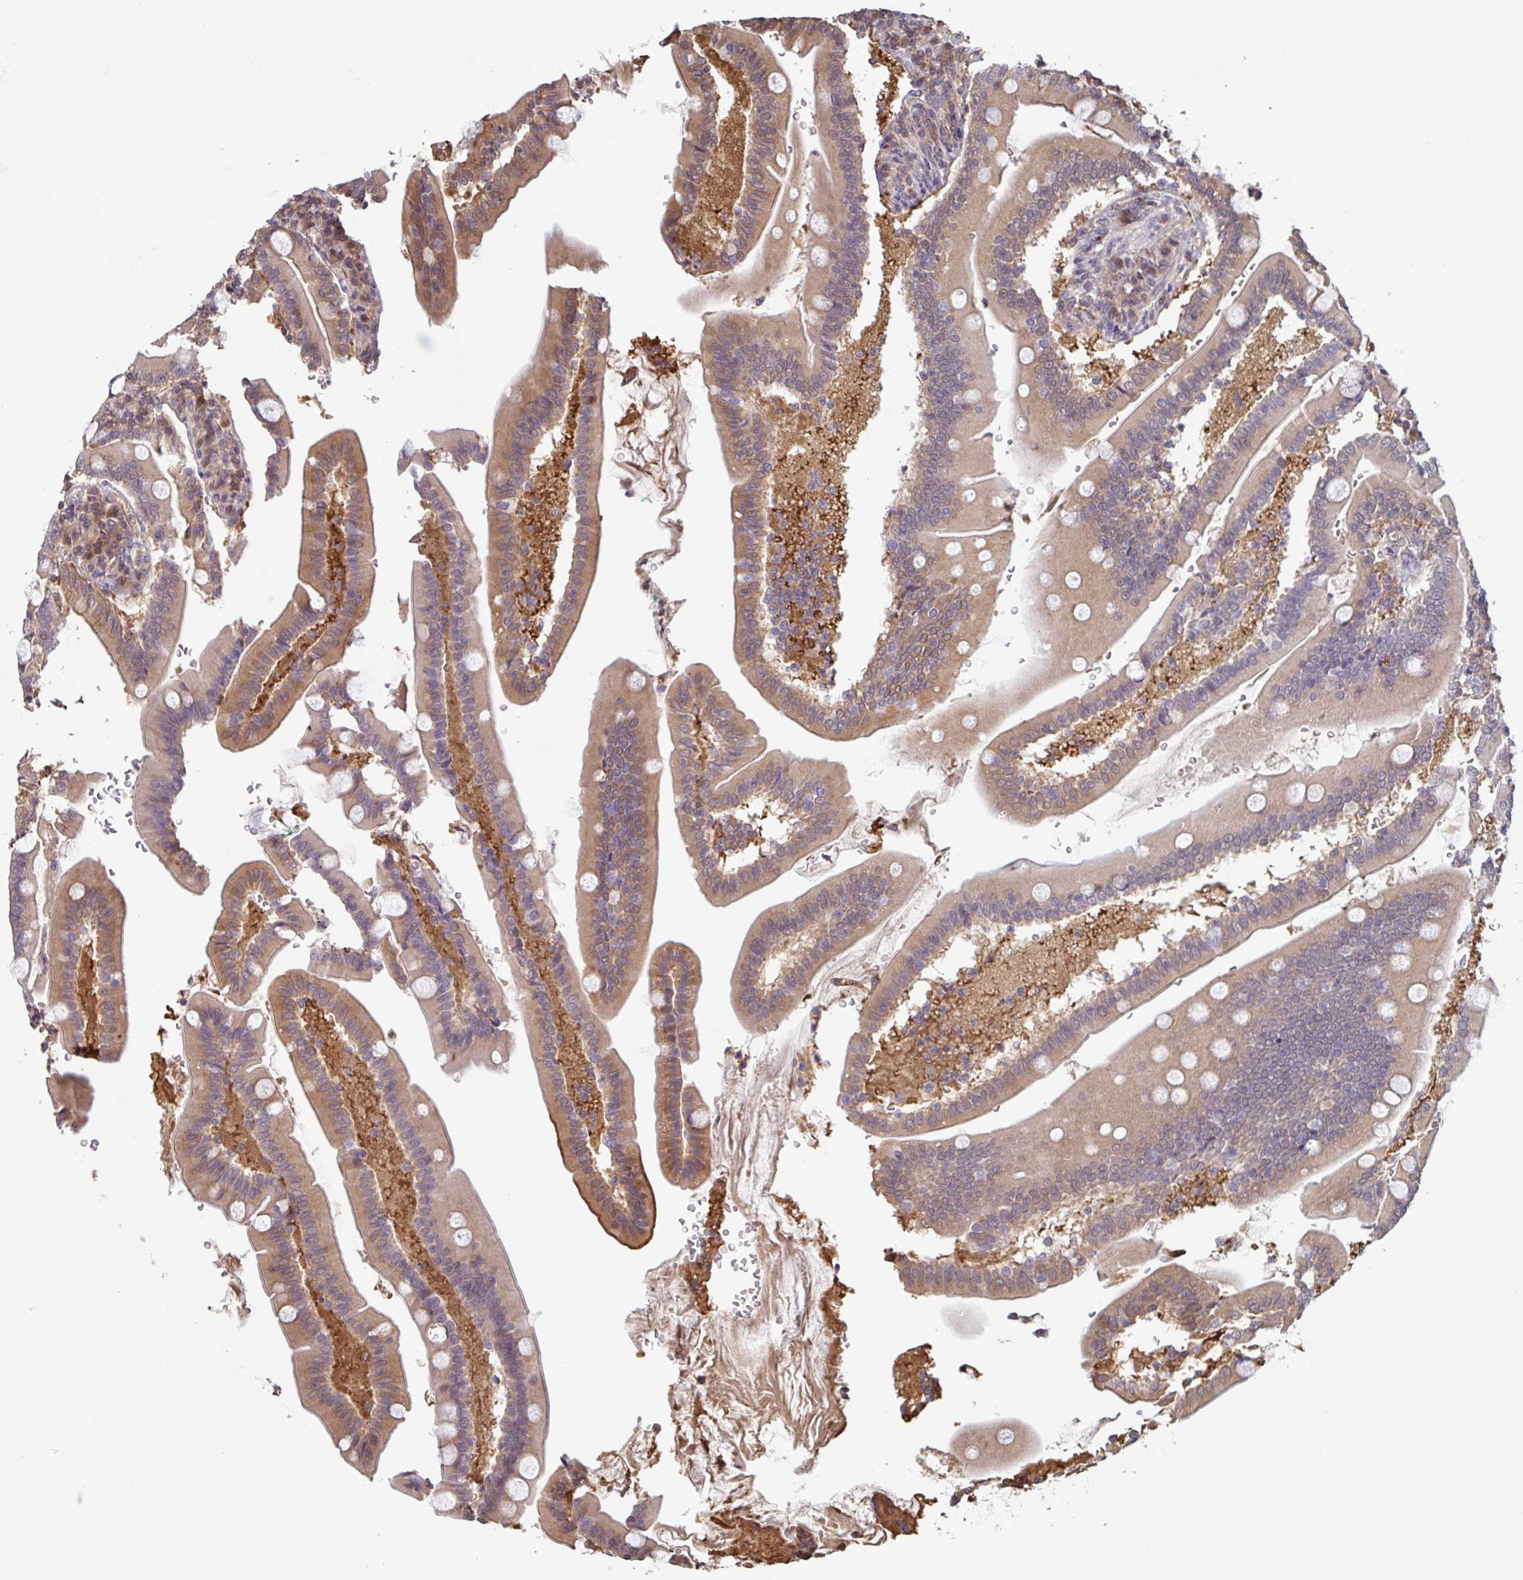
{"staining": {"intensity": "moderate", "quantity": ">75%", "location": "cytoplasmic/membranous"}, "tissue": "duodenum", "cell_type": "Glandular cells", "image_type": "normal", "snomed": [{"axis": "morphology", "description": "Normal tissue, NOS"}, {"axis": "topography", "description": "Duodenum"}], "caption": "A brown stain labels moderate cytoplasmic/membranous positivity of a protein in glandular cells of benign duodenum.", "gene": "OTOP2", "patient": {"sex": "female", "age": 67}}